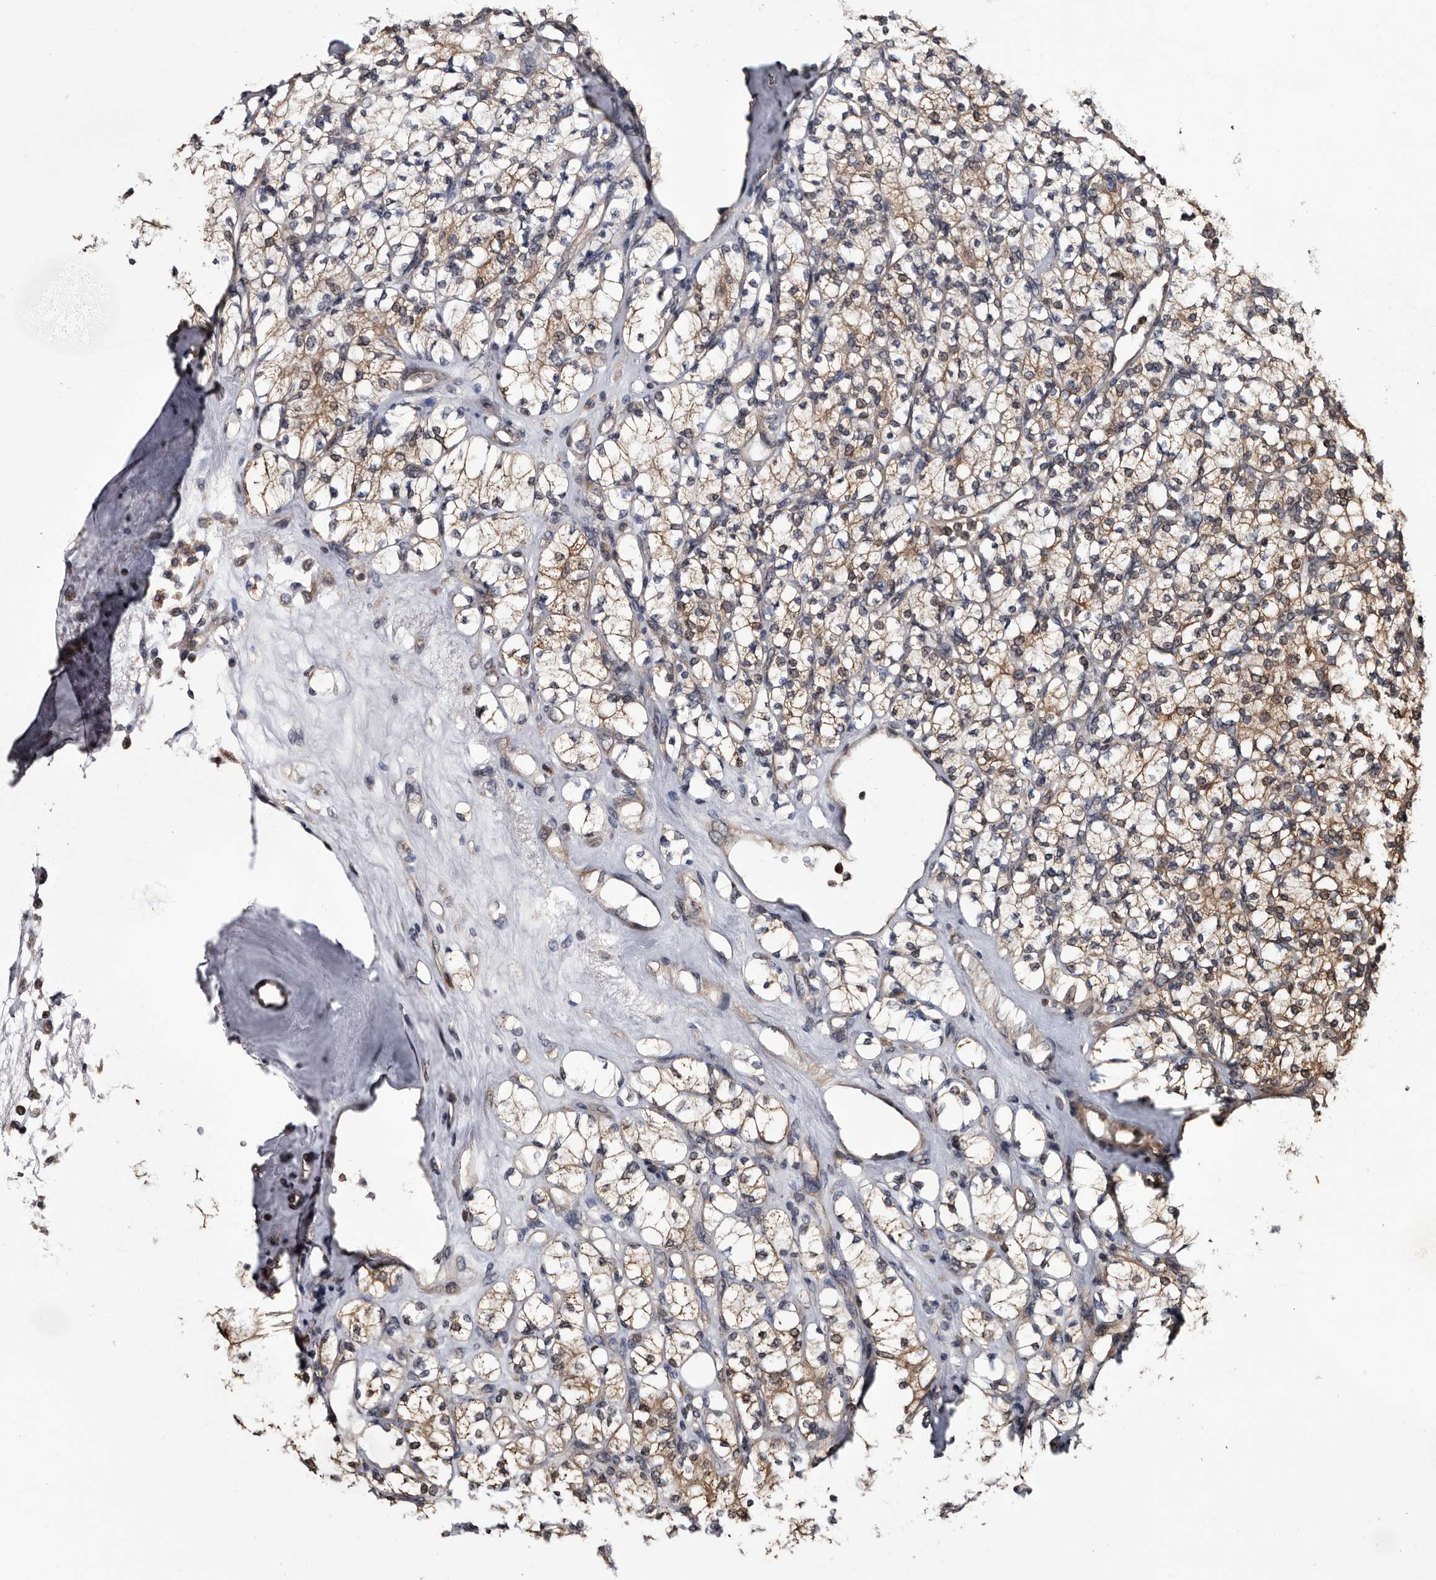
{"staining": {"intensity": "moderate", "quantity": ">75%", "location": "cytoplasmic/membranous"}, "tissue": "renal cancer", "cell_type": "Tumor cells", "image_type": "cancer", "snomed": [{"axis": "morphology", "description": "Adenocarcinoma, NOS"}, {"axis": "topography", "description": "Kidney"}], "caption": "Immunohistochemical staining of human renal adenocarcinoma shows moderate cytoplasmic/membranous protein positivity in approximately >75% of tumor cells.", "gene": "TTI2", "patient": {"sex": "male", "age": 77}}